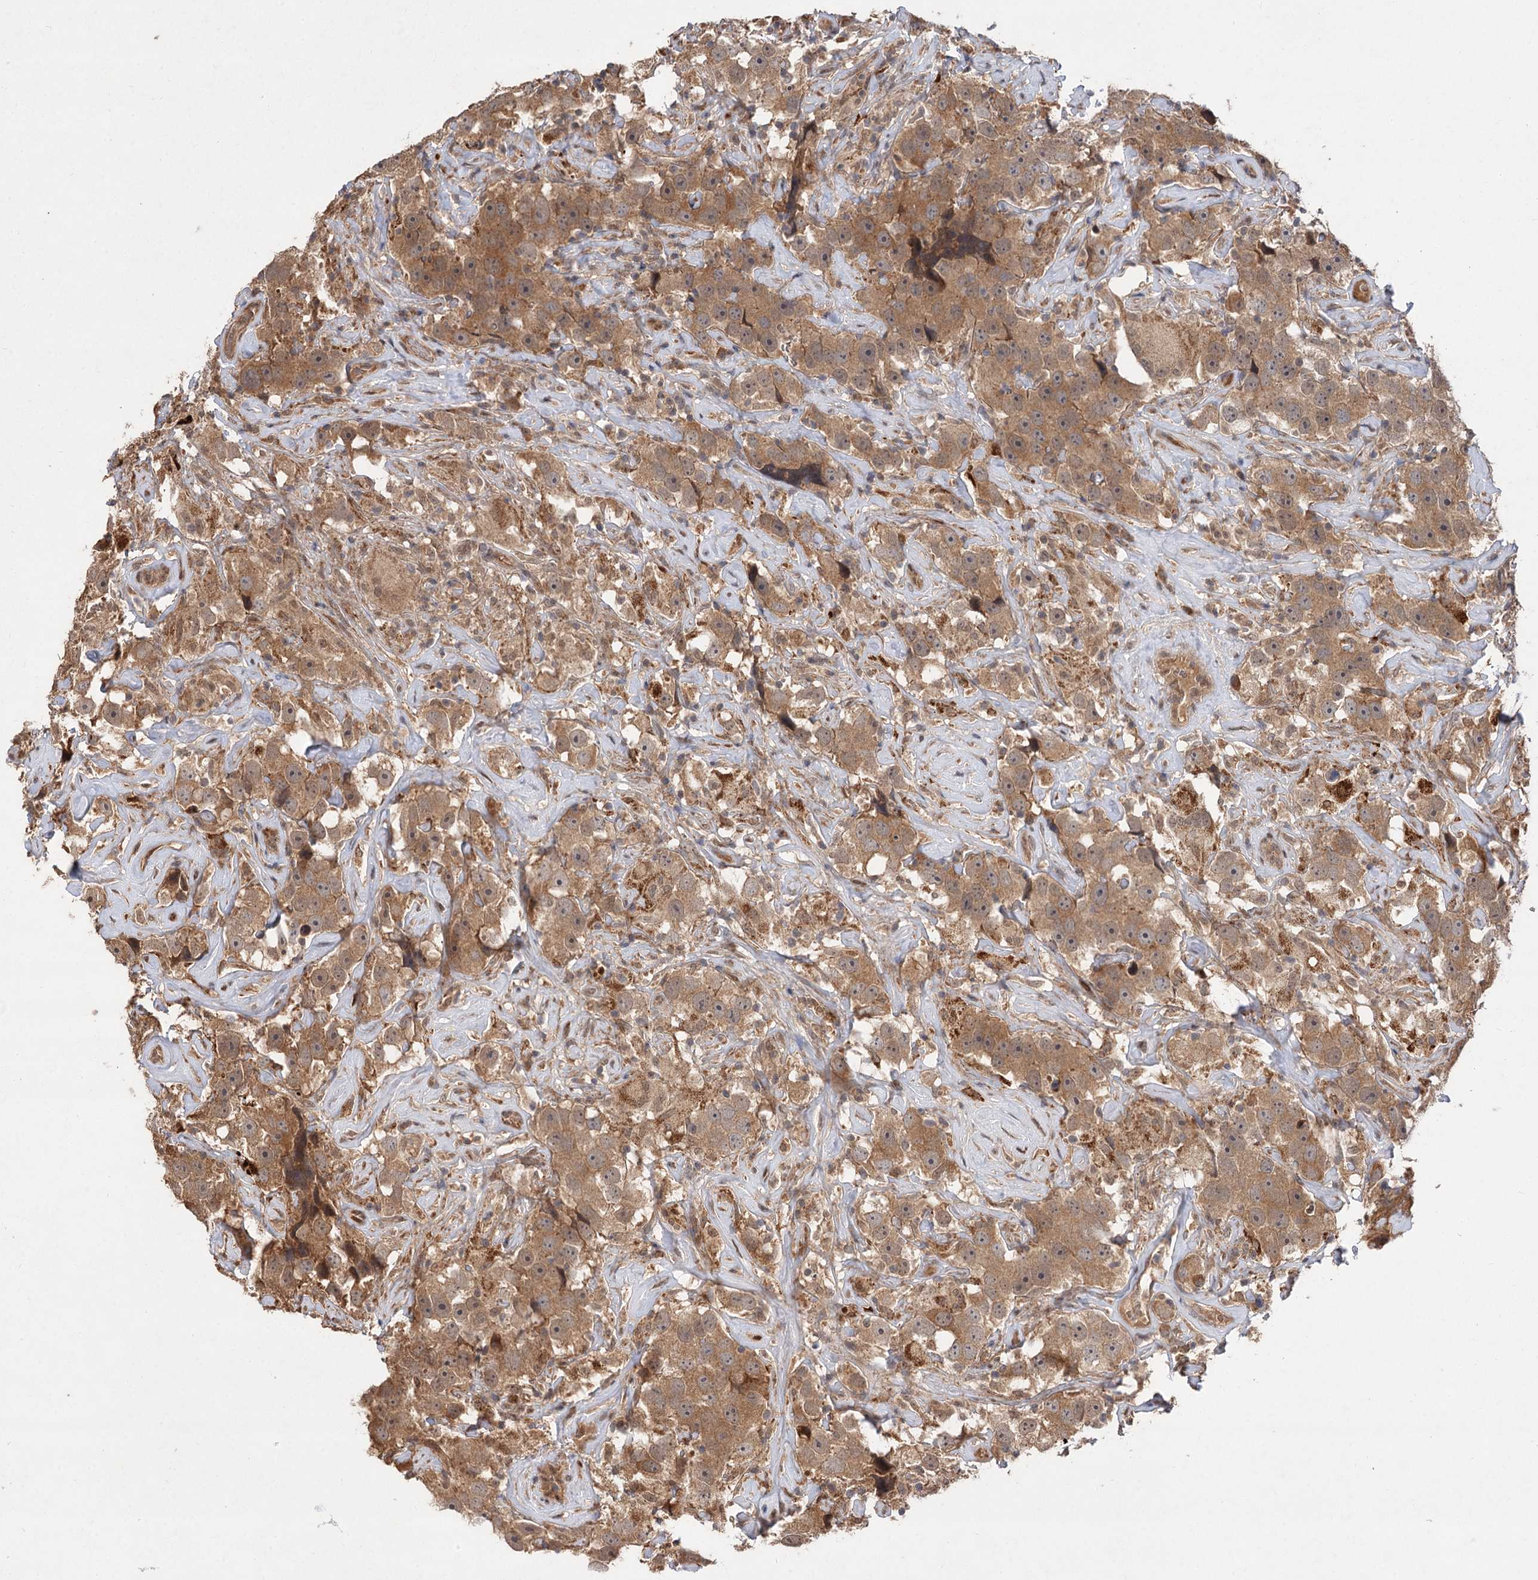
{"staining": {"intensity": "moderate", "quantity": ">75%", "location": "cytoplasmic/membranous"}, "tissue": "testis cancer", "cell_type": "Tumor cells", "image_type": "cancer", "snomed": [{"axis": "morphology", "description": "Seminoma, NOS"}, {"axis": "topography", "description": "Testis"}], "caption": "Immunohistochemical staining of human seminoma (testis) reveals moderate cytoplasmic/membranous protein staining in approximately >75% of tumor cells.", "gene": "FBXW8", "patient": {"sex": "male", "age": 49}}